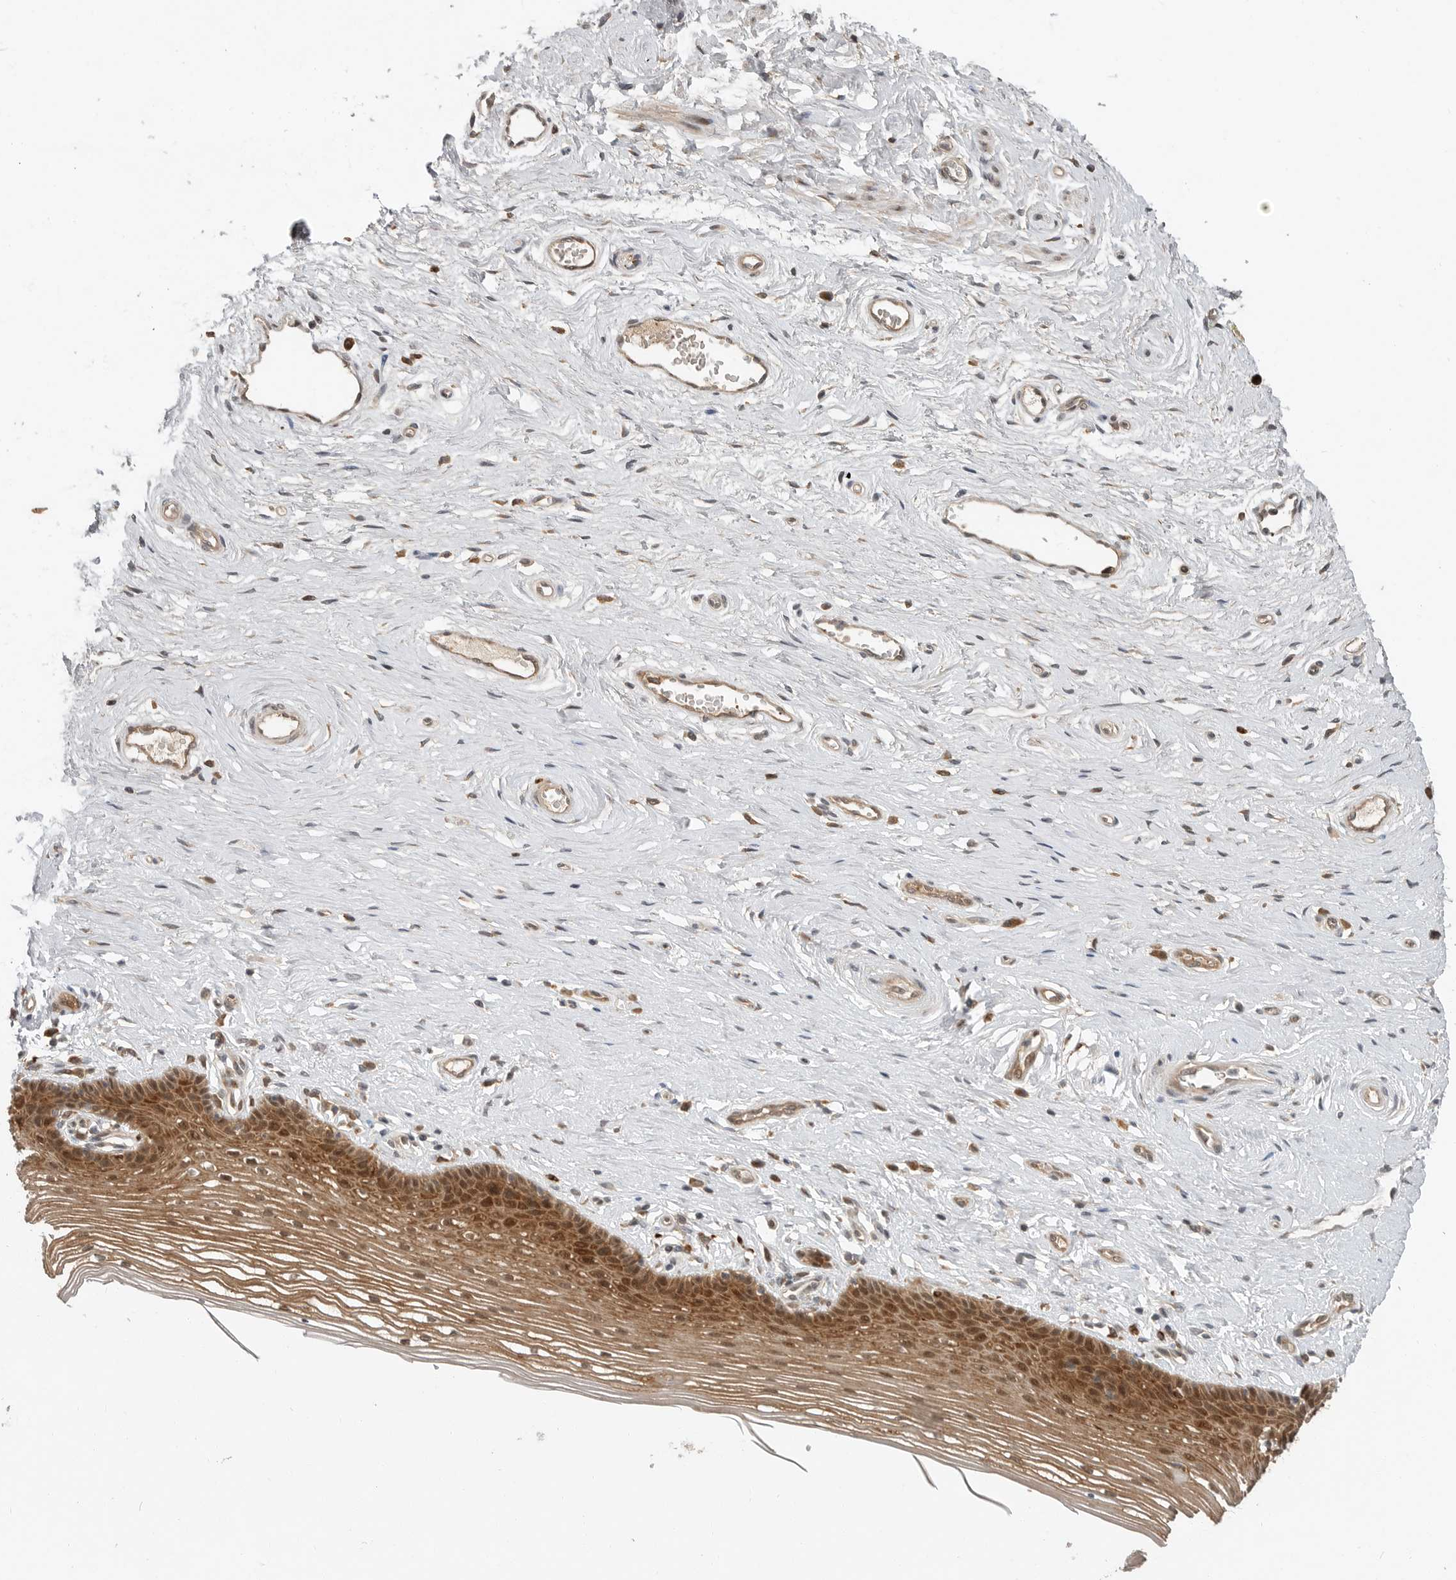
{"staining": {"intensity": "moderate", "quantity": ">75%", "location": "cytoplasmic/membranous,nuclear"}, "tissue": "vagina", "cell_type": "Squamous epithelial cells", "image_type": "normal", "snomed": [{"axis": "morphology", "description": "Normal tissue, NOS"}, {"axis": "topography", "description": "Vagina"}], "caption": "Vagina stained for a protein (brown) displays moderate cytoplasmic/membranous,nuclear positive expression in about >75% of squamous epithelial cells.", "gene": "OSBPL9", "patient": {"sex": "female", "age": 46}}